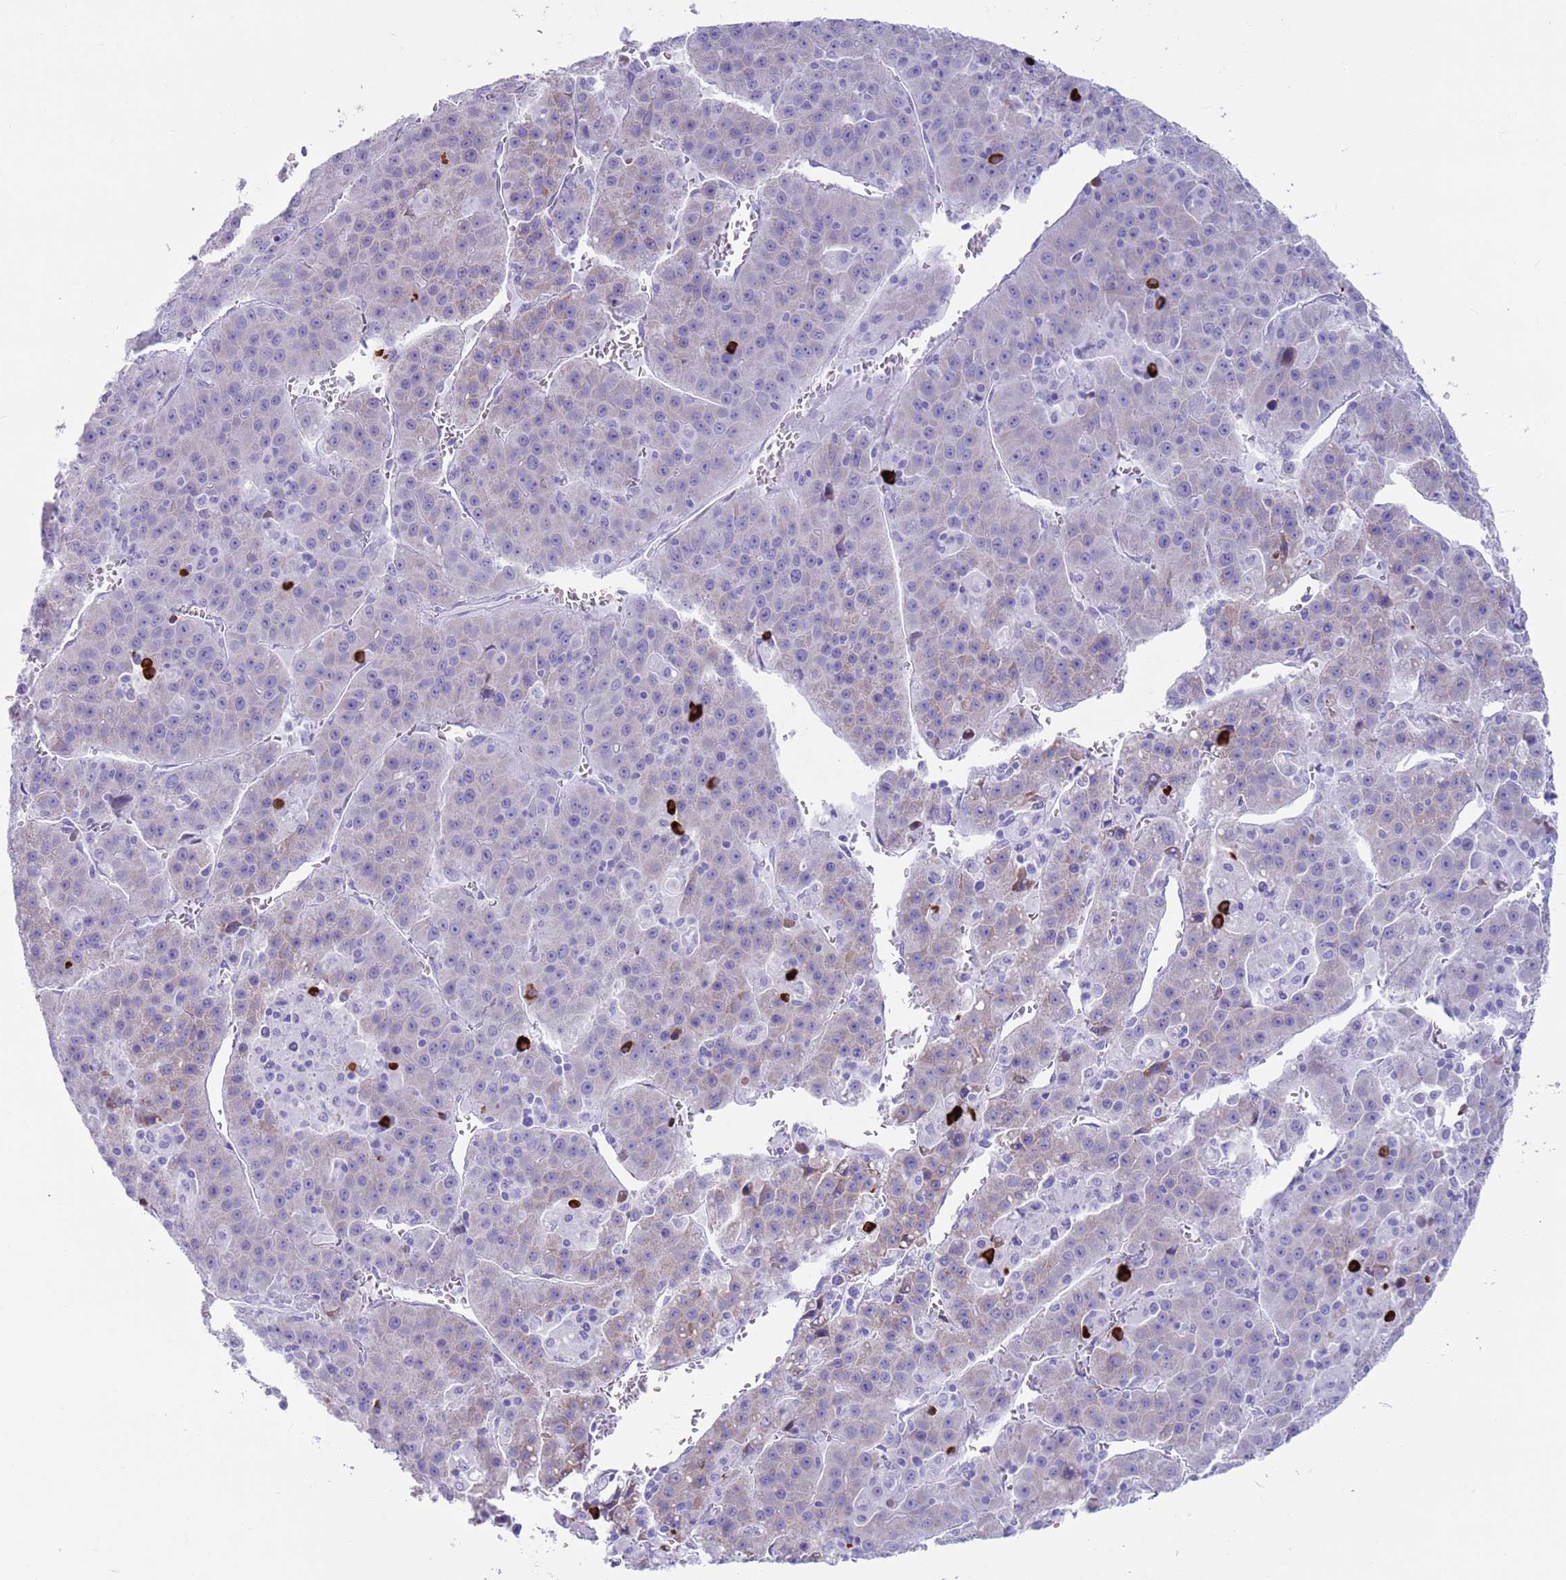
{"staining": {"intensity": "negative", "quantity": "none", "location": "none"}, "tissue": "liver cancer", "cell_type": "Tumor cells", "image_type": "cancer", "snomed": [{"axis": "morphology", "description": "Carcinoma, Hepatocellular, NOS"}, {"axis": "topography", "description": "Liver"}], "caption": "The image displays no significant expression in tumor cells of liver cancer (hepatocellular carcinoma).", "gene": "LY6G5B", "patient": {"sex": "female", "age": 53}}